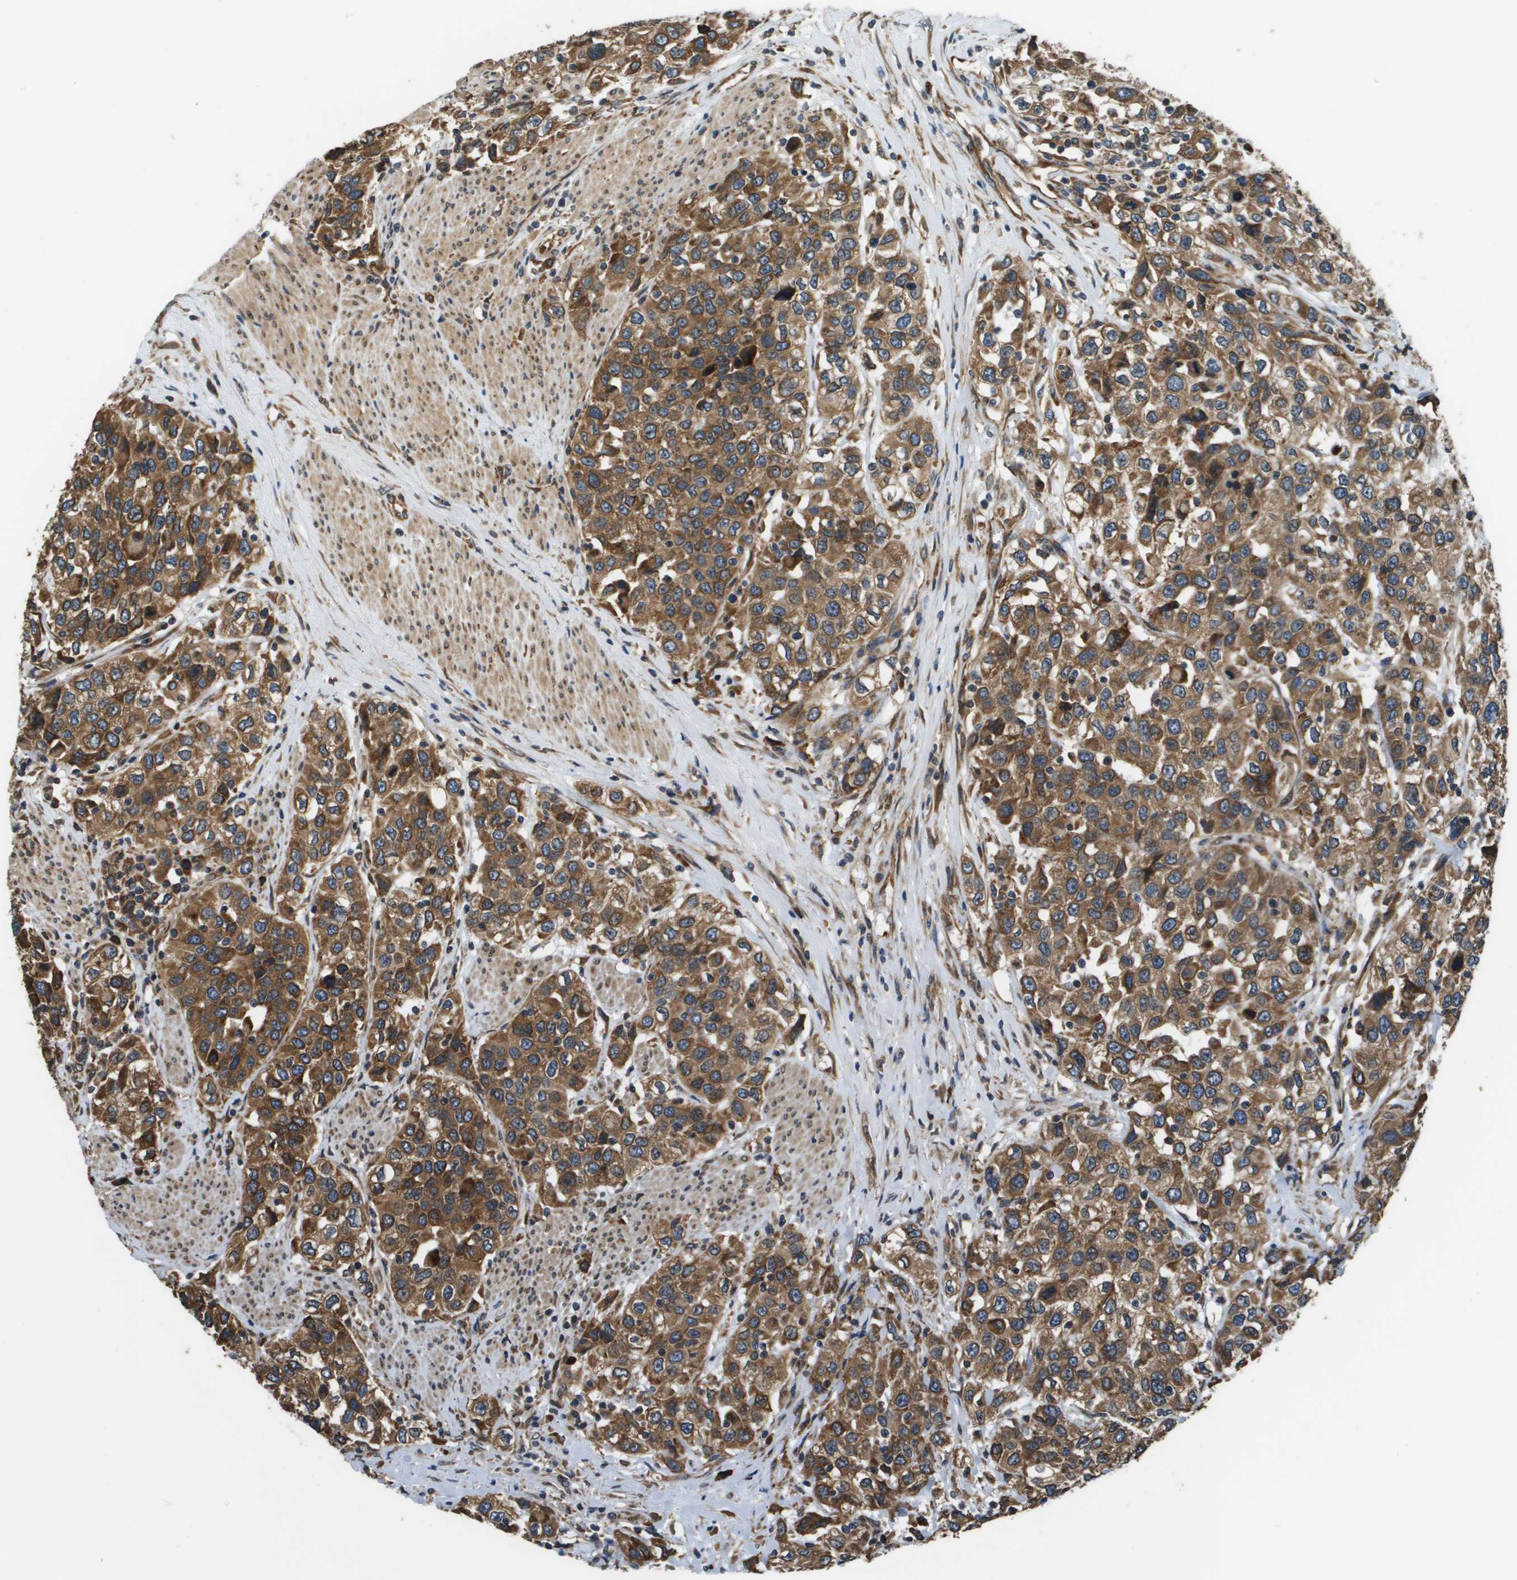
{"staining": {"intensity": "strong", "quantity": ">75%", "location": "cytoplasmic/membranous"}, "tissue": "urothelial cancer", "cell_type": "Tumor cells", "image_type": "cancer", "snomed": [{"axis": "morphology", "description": "Urothelial carcinoma, High grade"}, {"axis": "topography", "description": "Urinary bladder"}], "caption": "This is a micrograph of immunohistochemistry (IHC) staining of urothelial cancer, which shows strong positivity in the cytoplasmic/membranous of tumor cells.", "gene": "SEC62", "patient": {"sex": "female", "age": 80}}